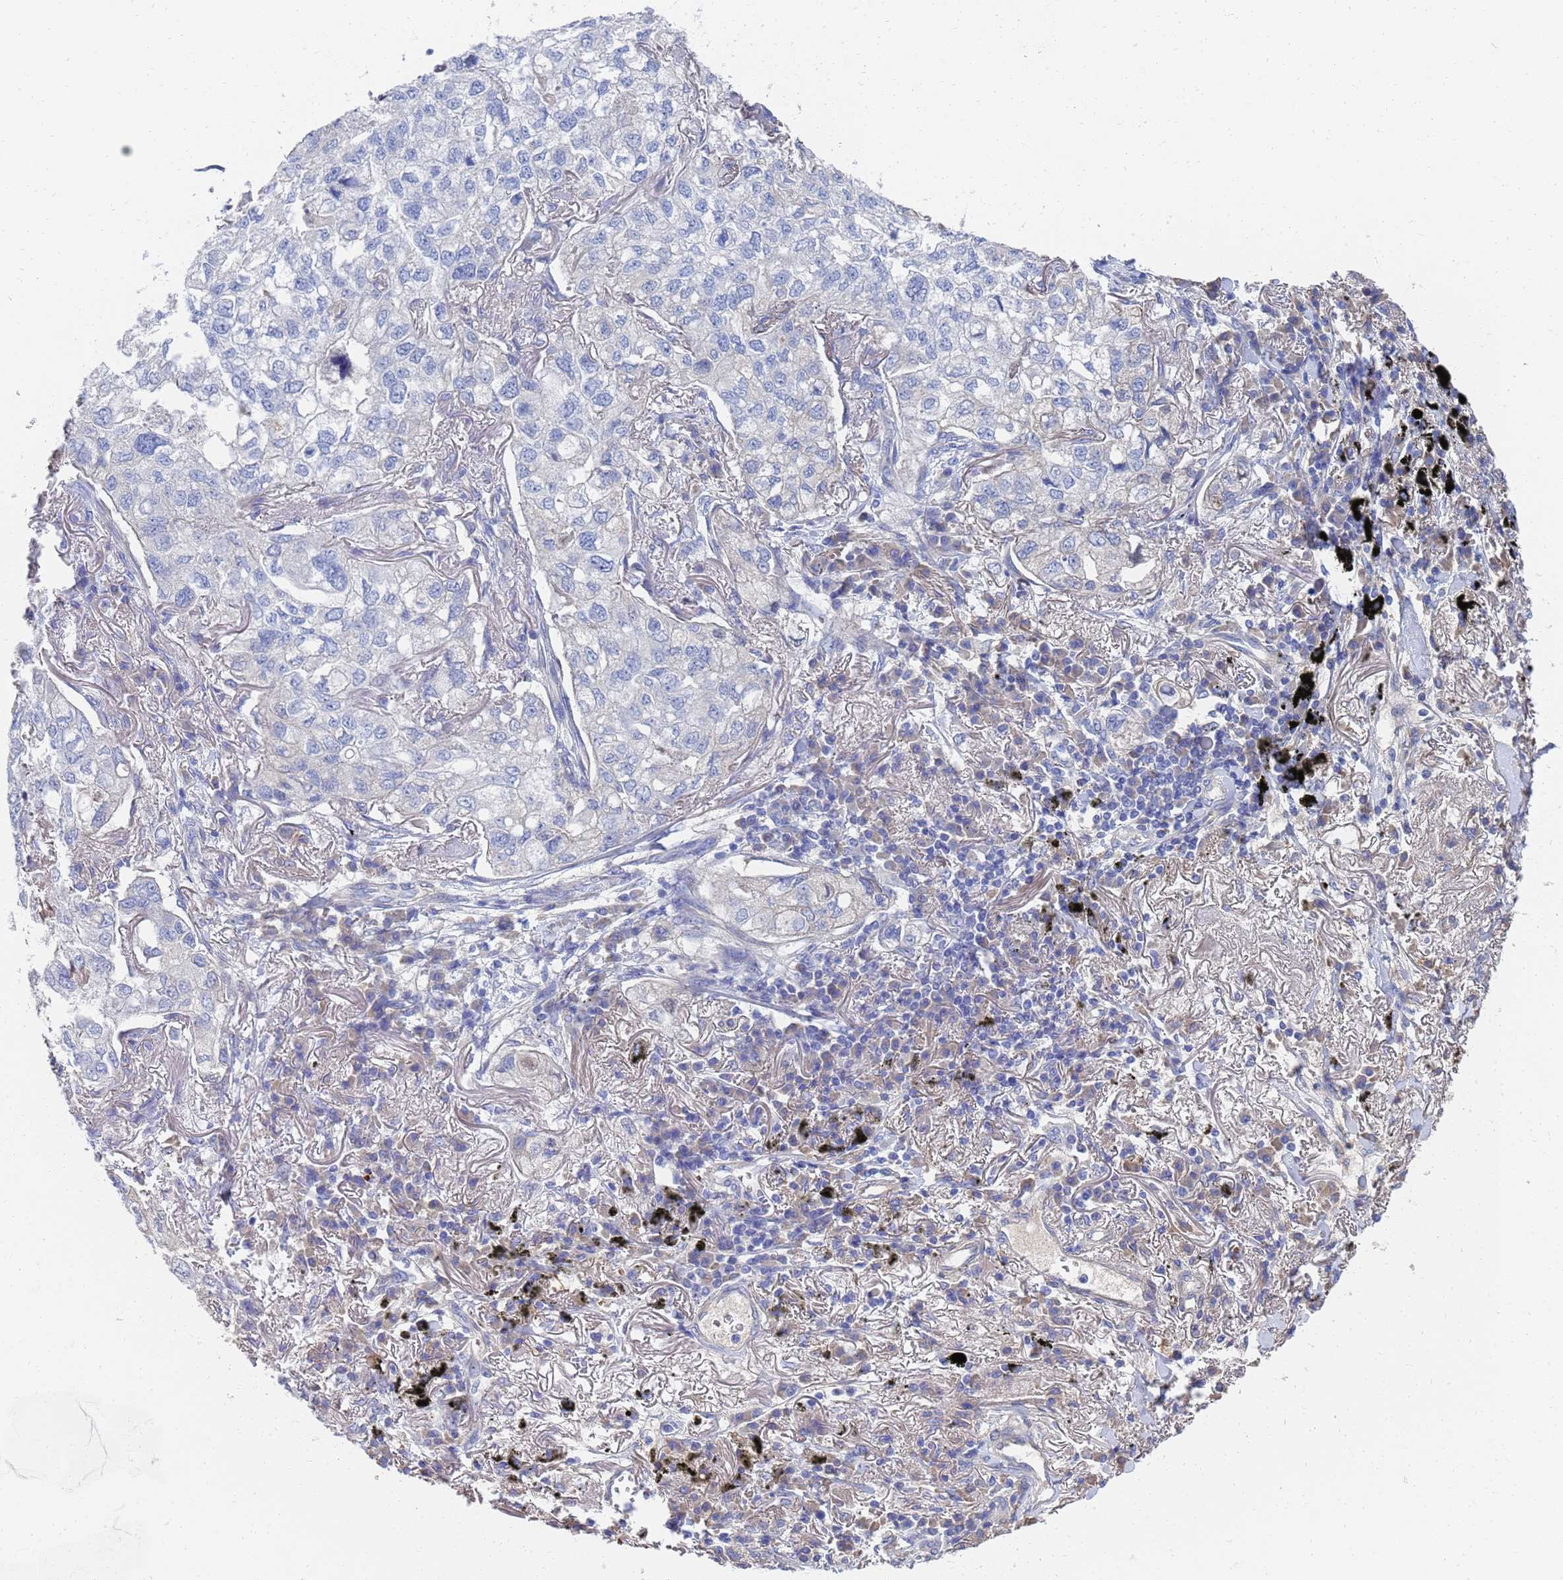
{"staining": {"intensity": "negative", "quantity": "none", "location": "none"}, "tissue": "lung cancer", "cell_type": "Tumor cells", "image_type": "cancer", "snomed": [{"axis": "morphology", "description": "Adenocarcinoma, NOS"}, {"axis": "topography", "description": "Lung"}], "caption": "Immunohistochemistry of human adenocarcinoma (lung) reveals no expression in tumor cells.", "gene": "LBX2", "patient": {"sex": "male", "age": 65}}